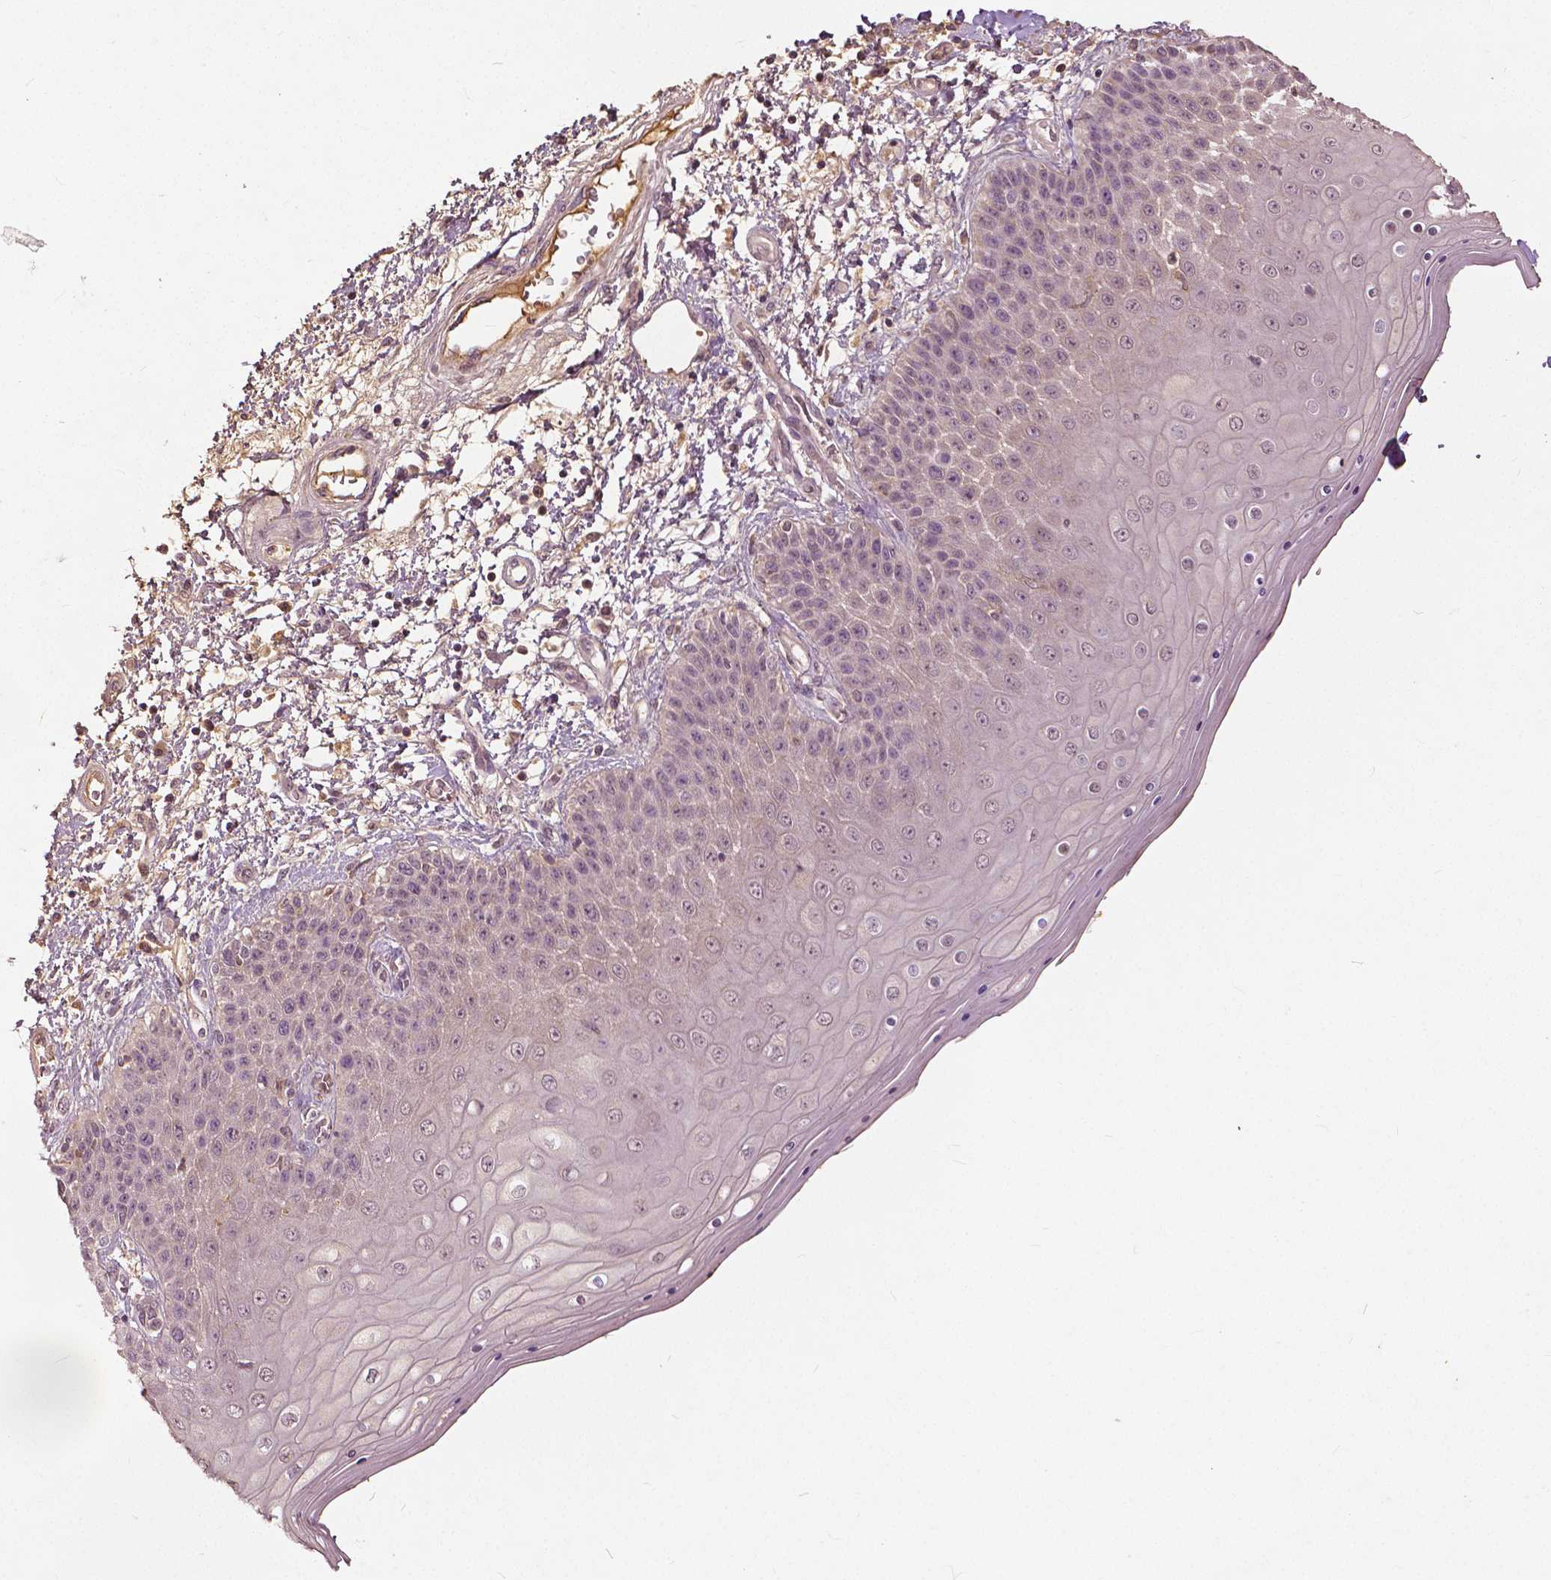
{"staining": {"intensity": "weak", "quantity": "25%-75%", "location": "cytoplasmic/membranous,nuclear"}, "tissue": "skin", "cell_type": "Epidermal cells", "image_type": "normal", "snomed": [{"axis": "morphology", "description": "Normal tissue, NOS"}, {"axis": "topography", "description": "Anal"}], "caption": "Protein expression analysis of benign skin displays weak cytoplasmic/membranous,nuclear staining in about 25%-75% of epidermal cells. Using DAB (brown) and hematoxylin (blue) stains, captured at high magnification using brightfield microscopy.", "gene": "ANGPTL4", "patient": {"sex": "female", "age": 46}}